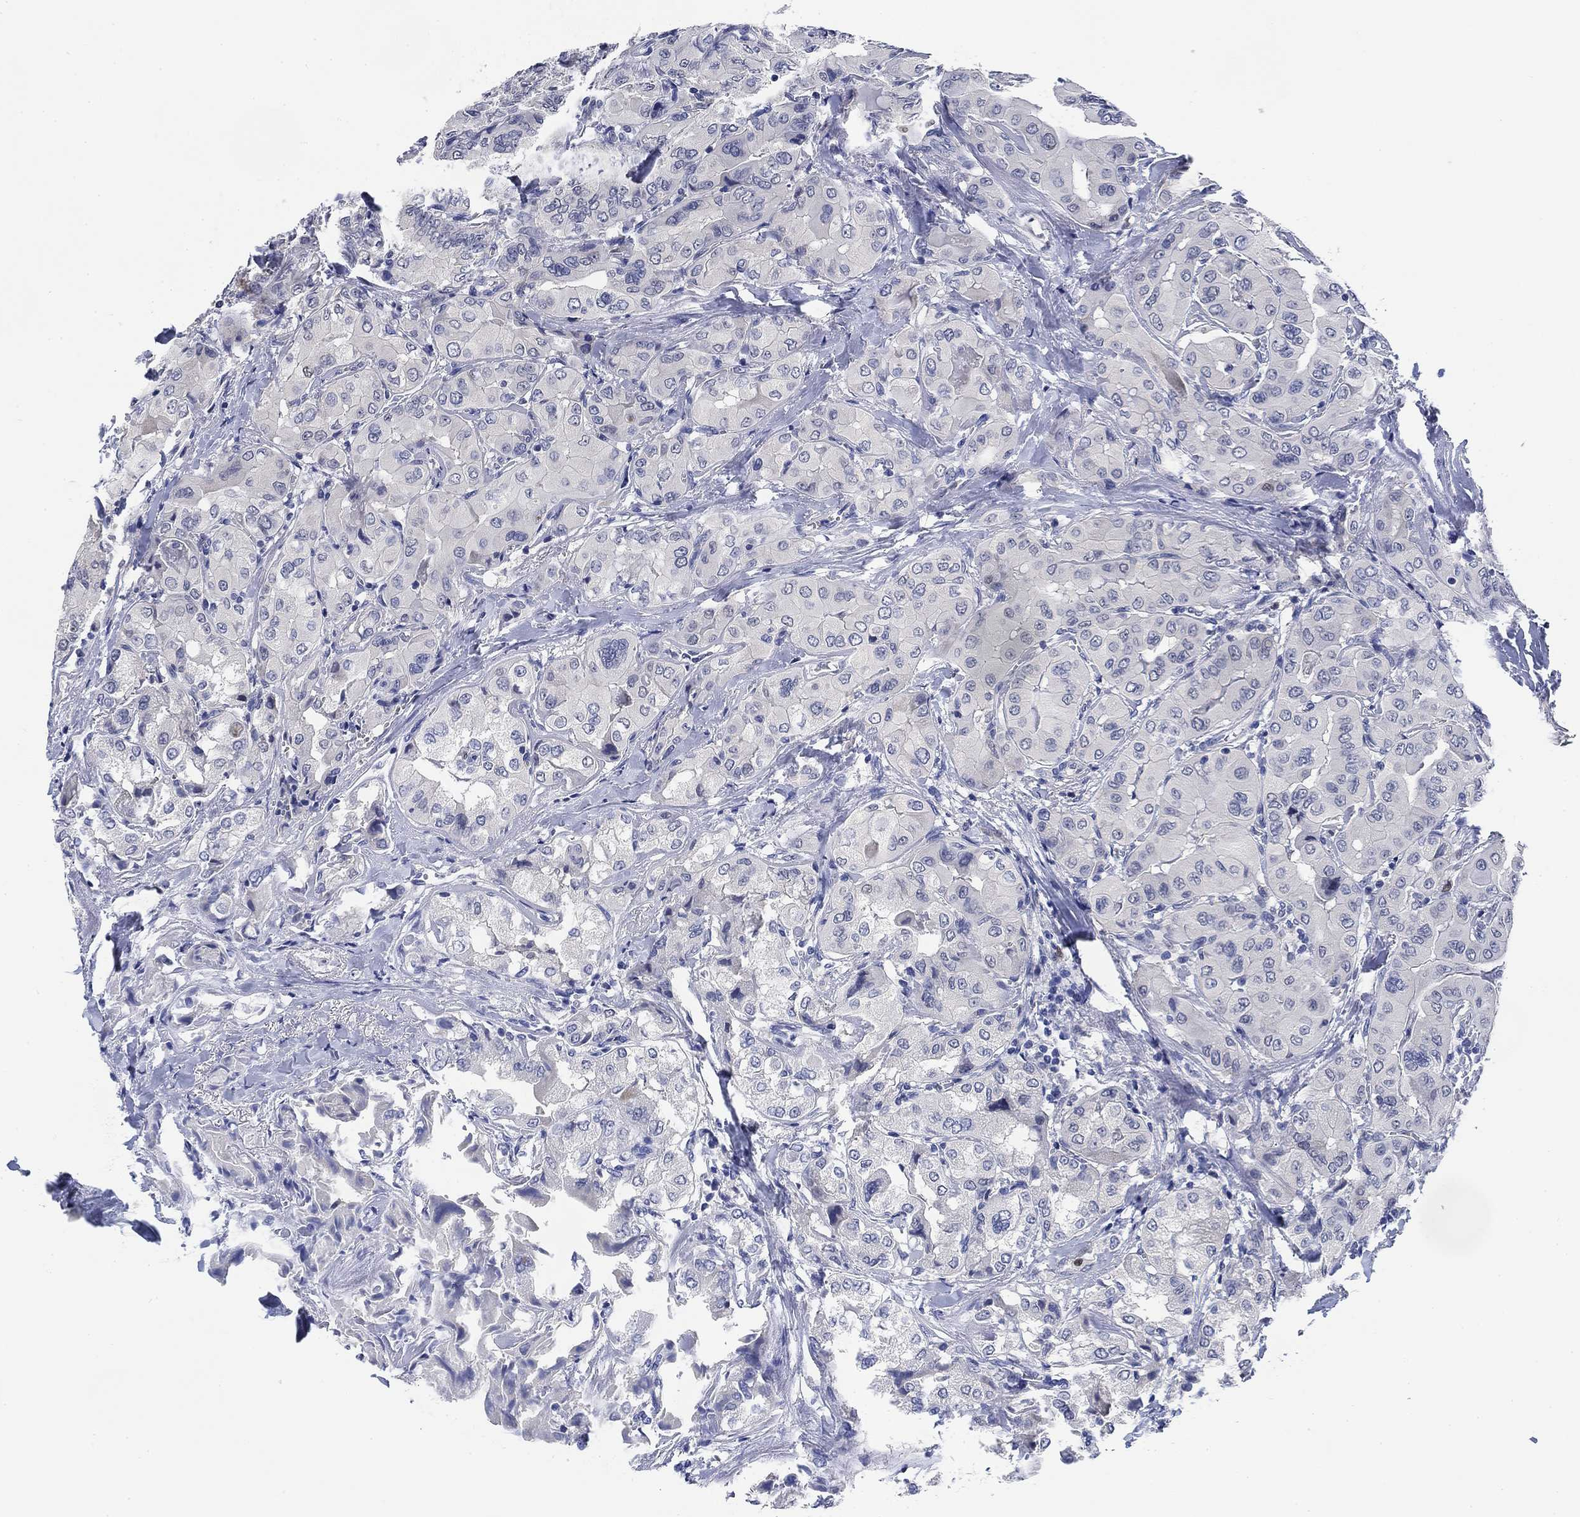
{"staining": {"intensity": "negative", "quantity": "none", "location": "none"}, "tissue": "thyroid cancer", "cell_type": "Tumor cells", "image_type": "cancer", "snomed": [{"axis": "morphology", "description": "Normal tissue, NOS"}, {"axis": "morphology", "description": "Papillary adenocarcinoma, NOS"}, {"axis": "topography", "description": "Thyroid gland"}], "caption": "This image is of papillary adenocarcinoma (thyroid) stained with immunohistochemistry (IHC) to label a protein in brown with the nuclei are counter-stained blue. There is no expression in tumor cells. (DAB IHC visualized using brightfield microscopy, high magnification).", "gene": "DAZL", "patient": {"sex": "female", "age": 66}}